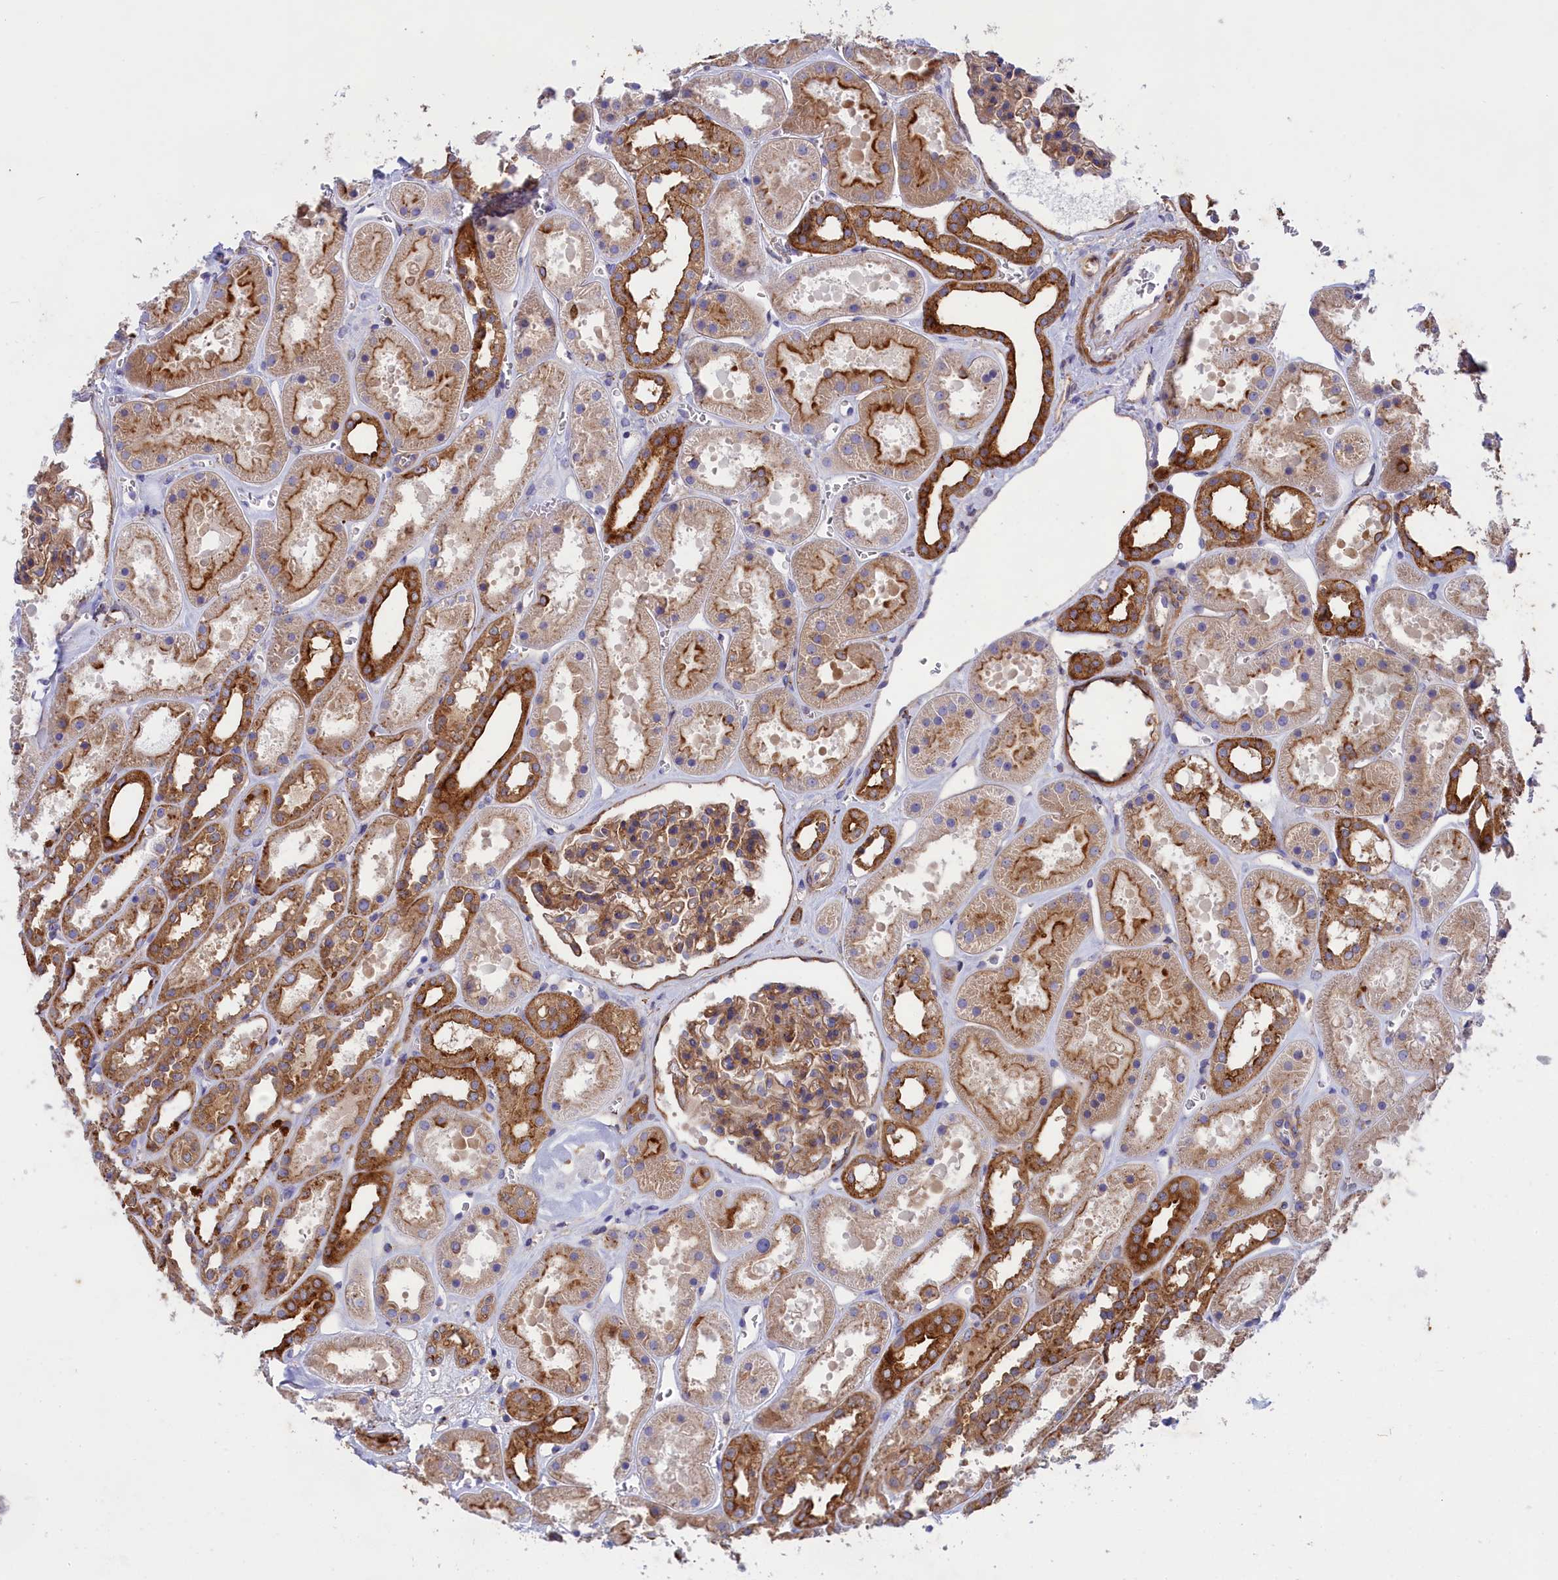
{"staining": {"intensity": "weak", "quantity": ">75%", "location": "cytoplasmic/membranous"}, "tissue": "kidney", "cell_type": "Cells in glomeruli", "image_type": "normal", "snomed": [{"axis": "morphology", "description": "Normal tissue, NOS"}, {"axis": "topography", "description": "Kidney"}], "caption": "A brown stain shows weak cytoplasmic/membranous expression of a protein in cells in glomeruli of unremarkable kidney.", "gene": "SCAMP4", "patient": {"sex": "female", "age": 41}}